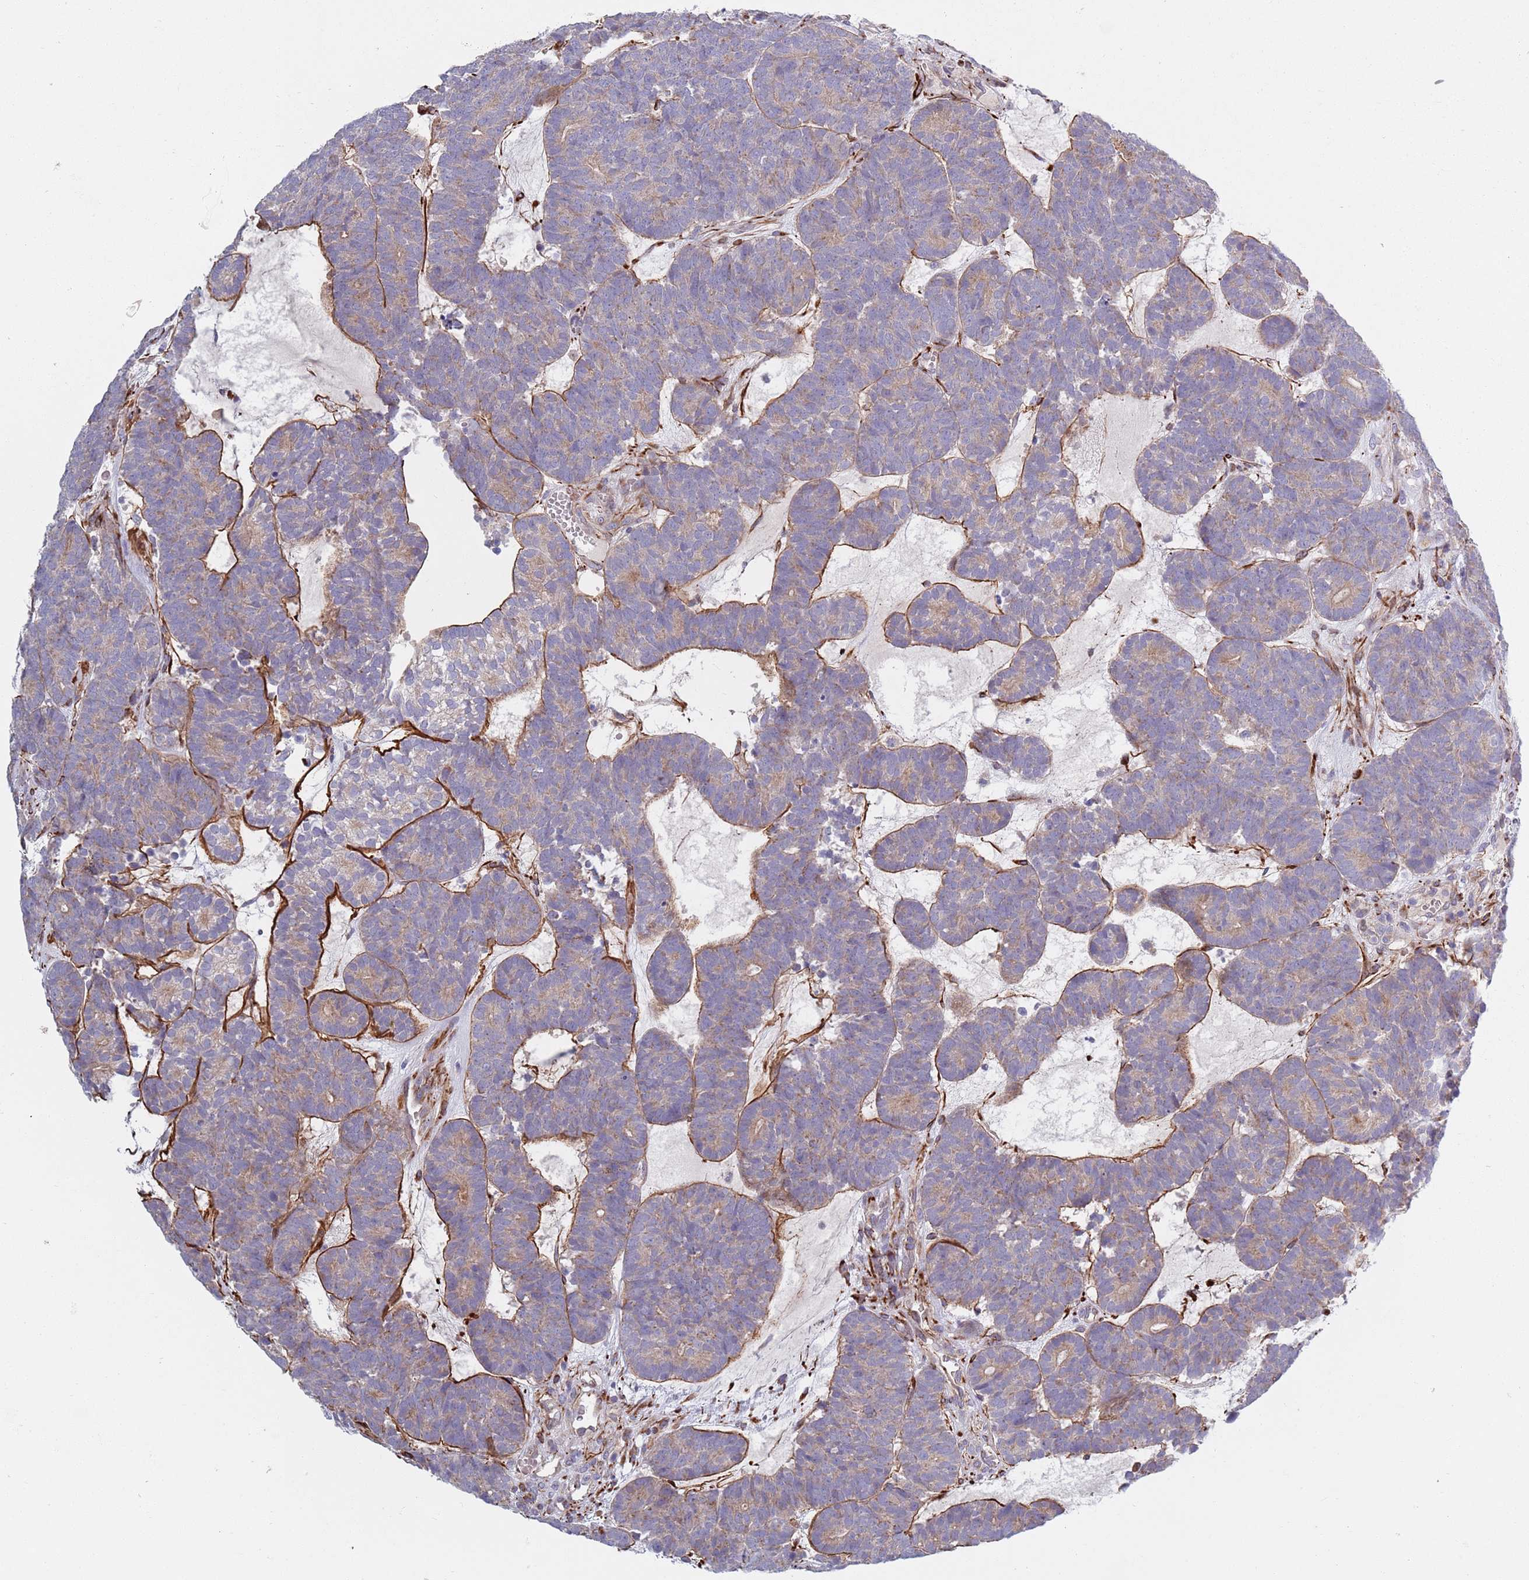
{"staining": {"intensity": "weak", "quantity": ">75%", "location": "cytoplasmic/membranous"}, "tissue": "head and neck cancer", "cell_type": "Tumor cells", "image_type": "cancer", "snomed": [{"axis": "morphology", "description": "Adenocarcinoma, NOS"}, {"axis": "topography", "description": "Head-Neck"}], "caption": "Adenocarcinoma (head and neck) stained with DAB (3,3'-diaminobenzidine) immunohistochemistry (IHC) displays low levels of weak cytoplasmic/membranous staining in about >75% of tumor cells.", "gene": "TYW1", "patient": {"sex": "female", "age": 81}}